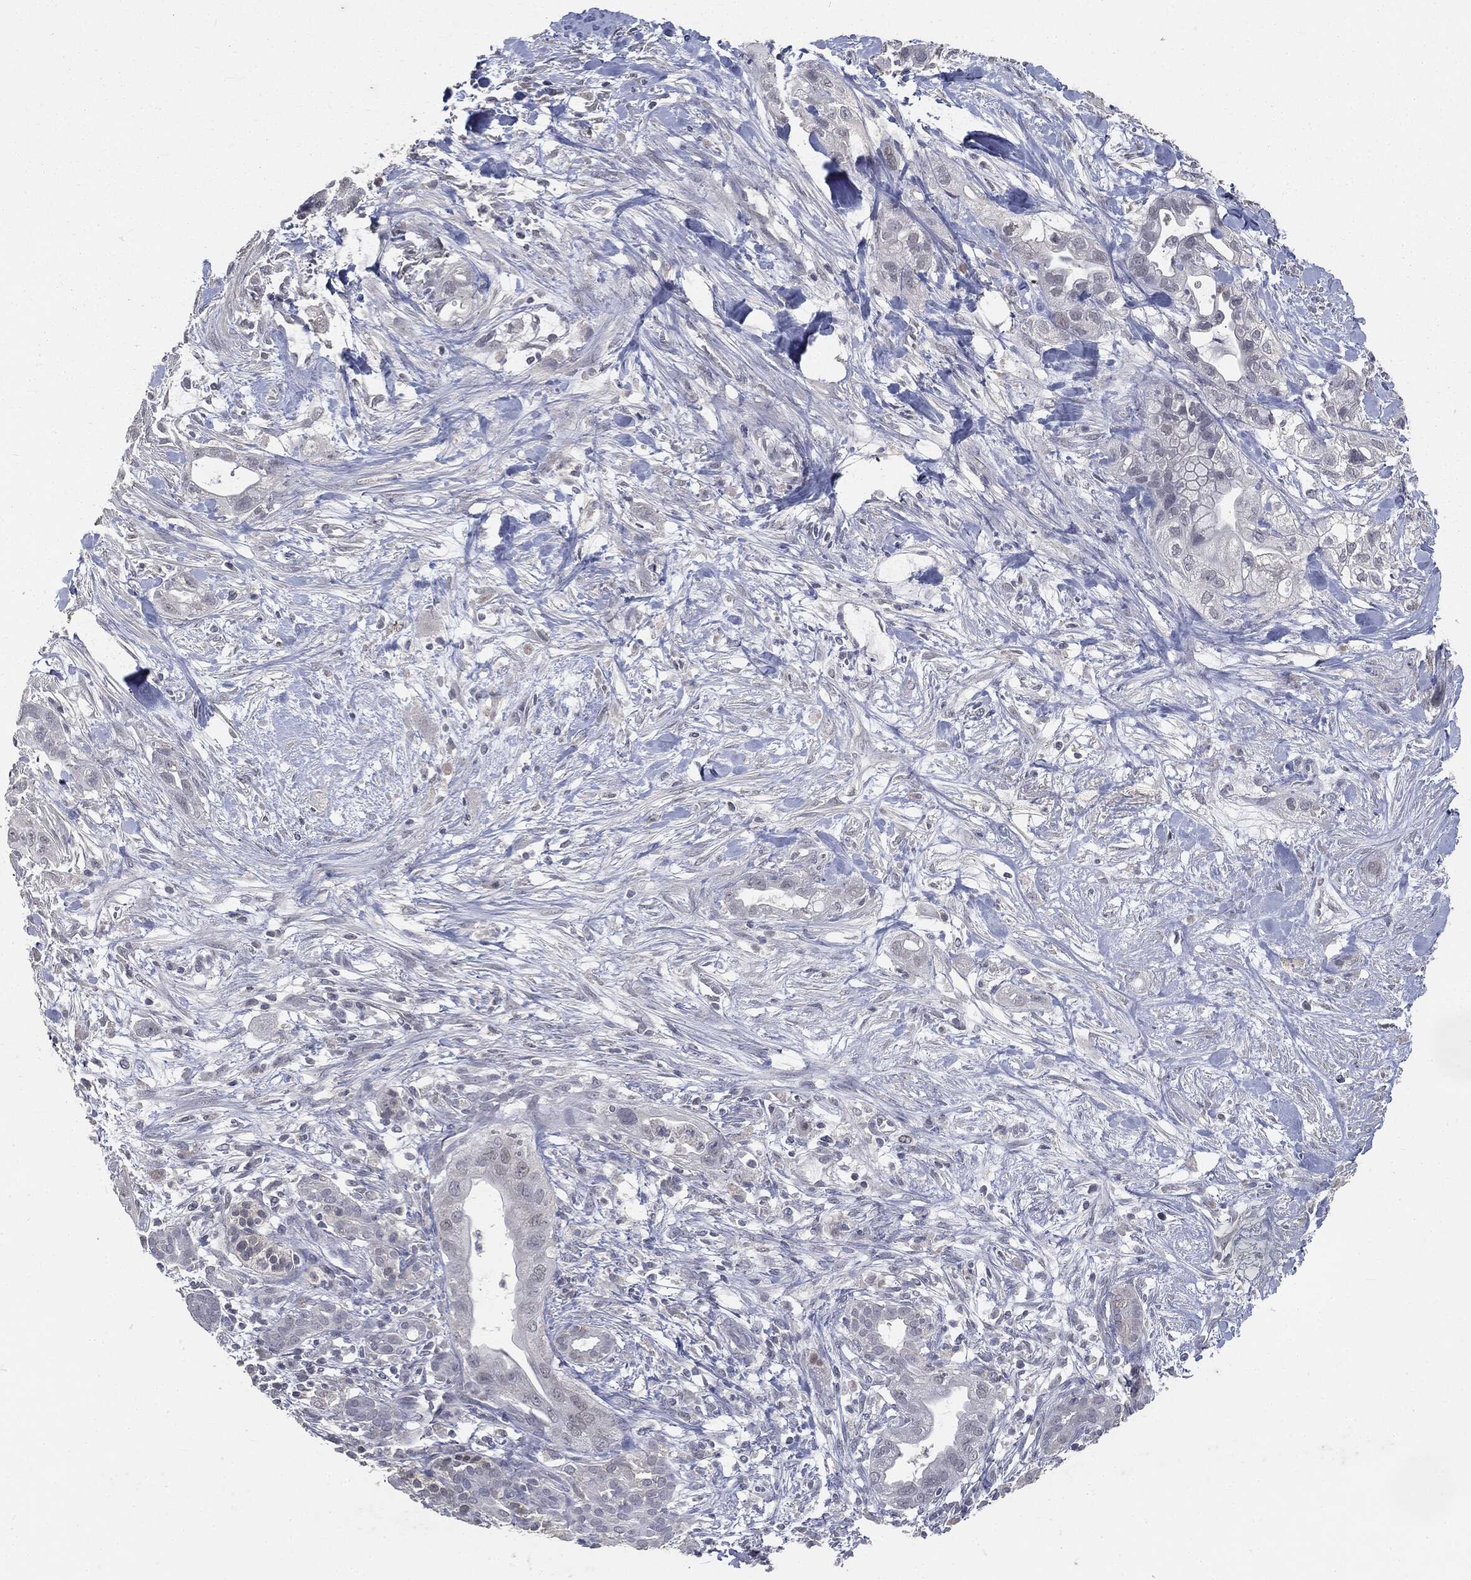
{"staining": {"intensity": "negative", "quantity": "none", "location": "none"}, "tissue": "pancreatic cancer", "cell_type": "Tumor cells", "image_type": "cancer", "snomed": [{"axis": "morphology", "description": "Adenocarcinoma, NOS"}, {"axis": "topography", "description": "Pancreas"}], "caption": "Protein analysis of pancreatic cancer demonstrates no significant staining in tumor cells.", "gene": "SLC2A2", "patient": {"sex": "male", "age": 44}}